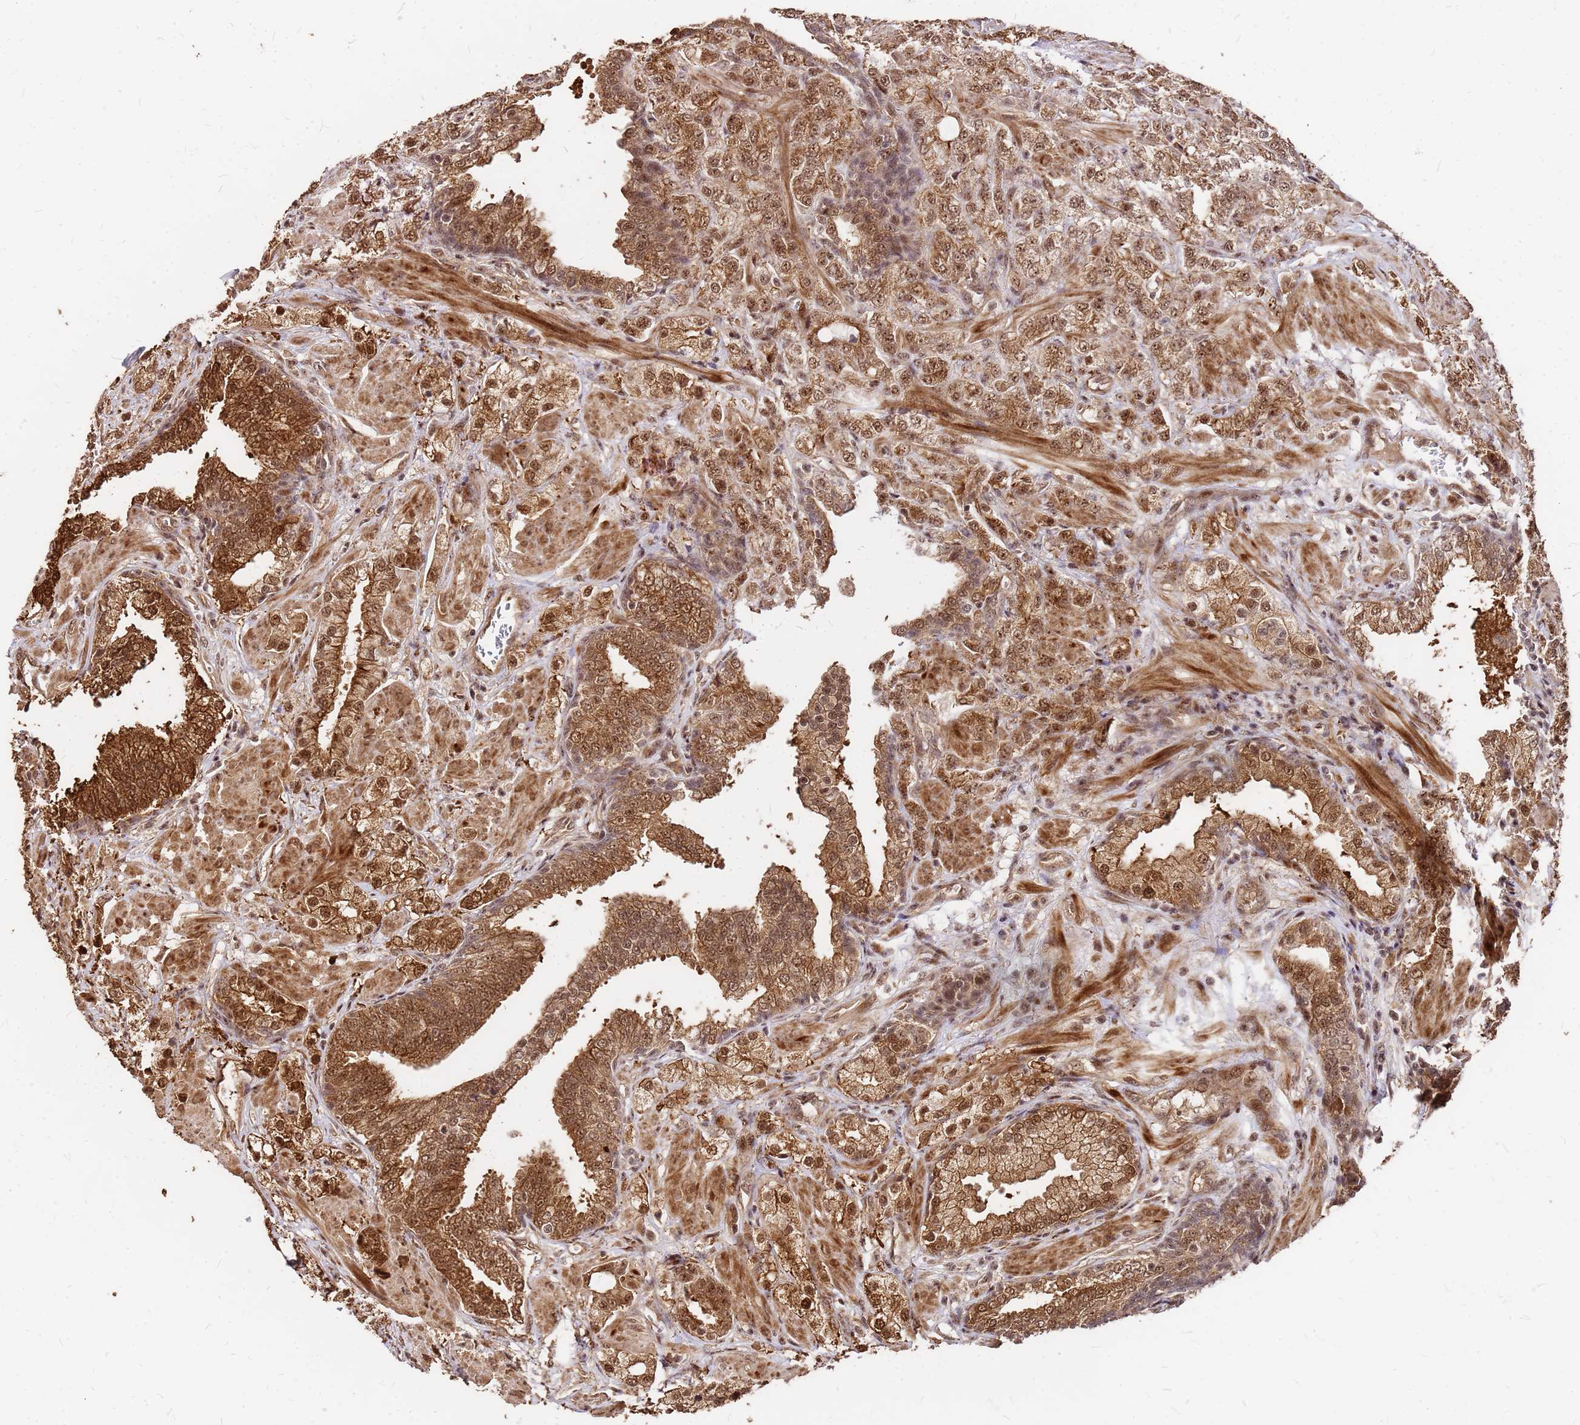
{"staining": {"intensity": "moderate", "quantity": ">75%", "location": "cytoplasmic/membranous,nuclear"}, "tissue": "prostate cancer", "cell_type": "Tumor cells", "image_type": "cancer", "snomed": [{"axis": "morphology", "description": "Adenocarcinoma, High grade"}, {"axis": "topography", "description": "Prostate"}], "caption": "Prostate cancer (adenocarcinoma (high-grade)) stained with DAB IHC shows medium levels of moderate cytoplasmic/membranous and nuclear positivity in approximately >75% of tumor cells. (DAB (3,3'-diaminobenzidine) = brown stain, brightfield microscopy at high magnification).", "gene": "GPATCH8", "patient": {"sex": "male", "age": 50}}